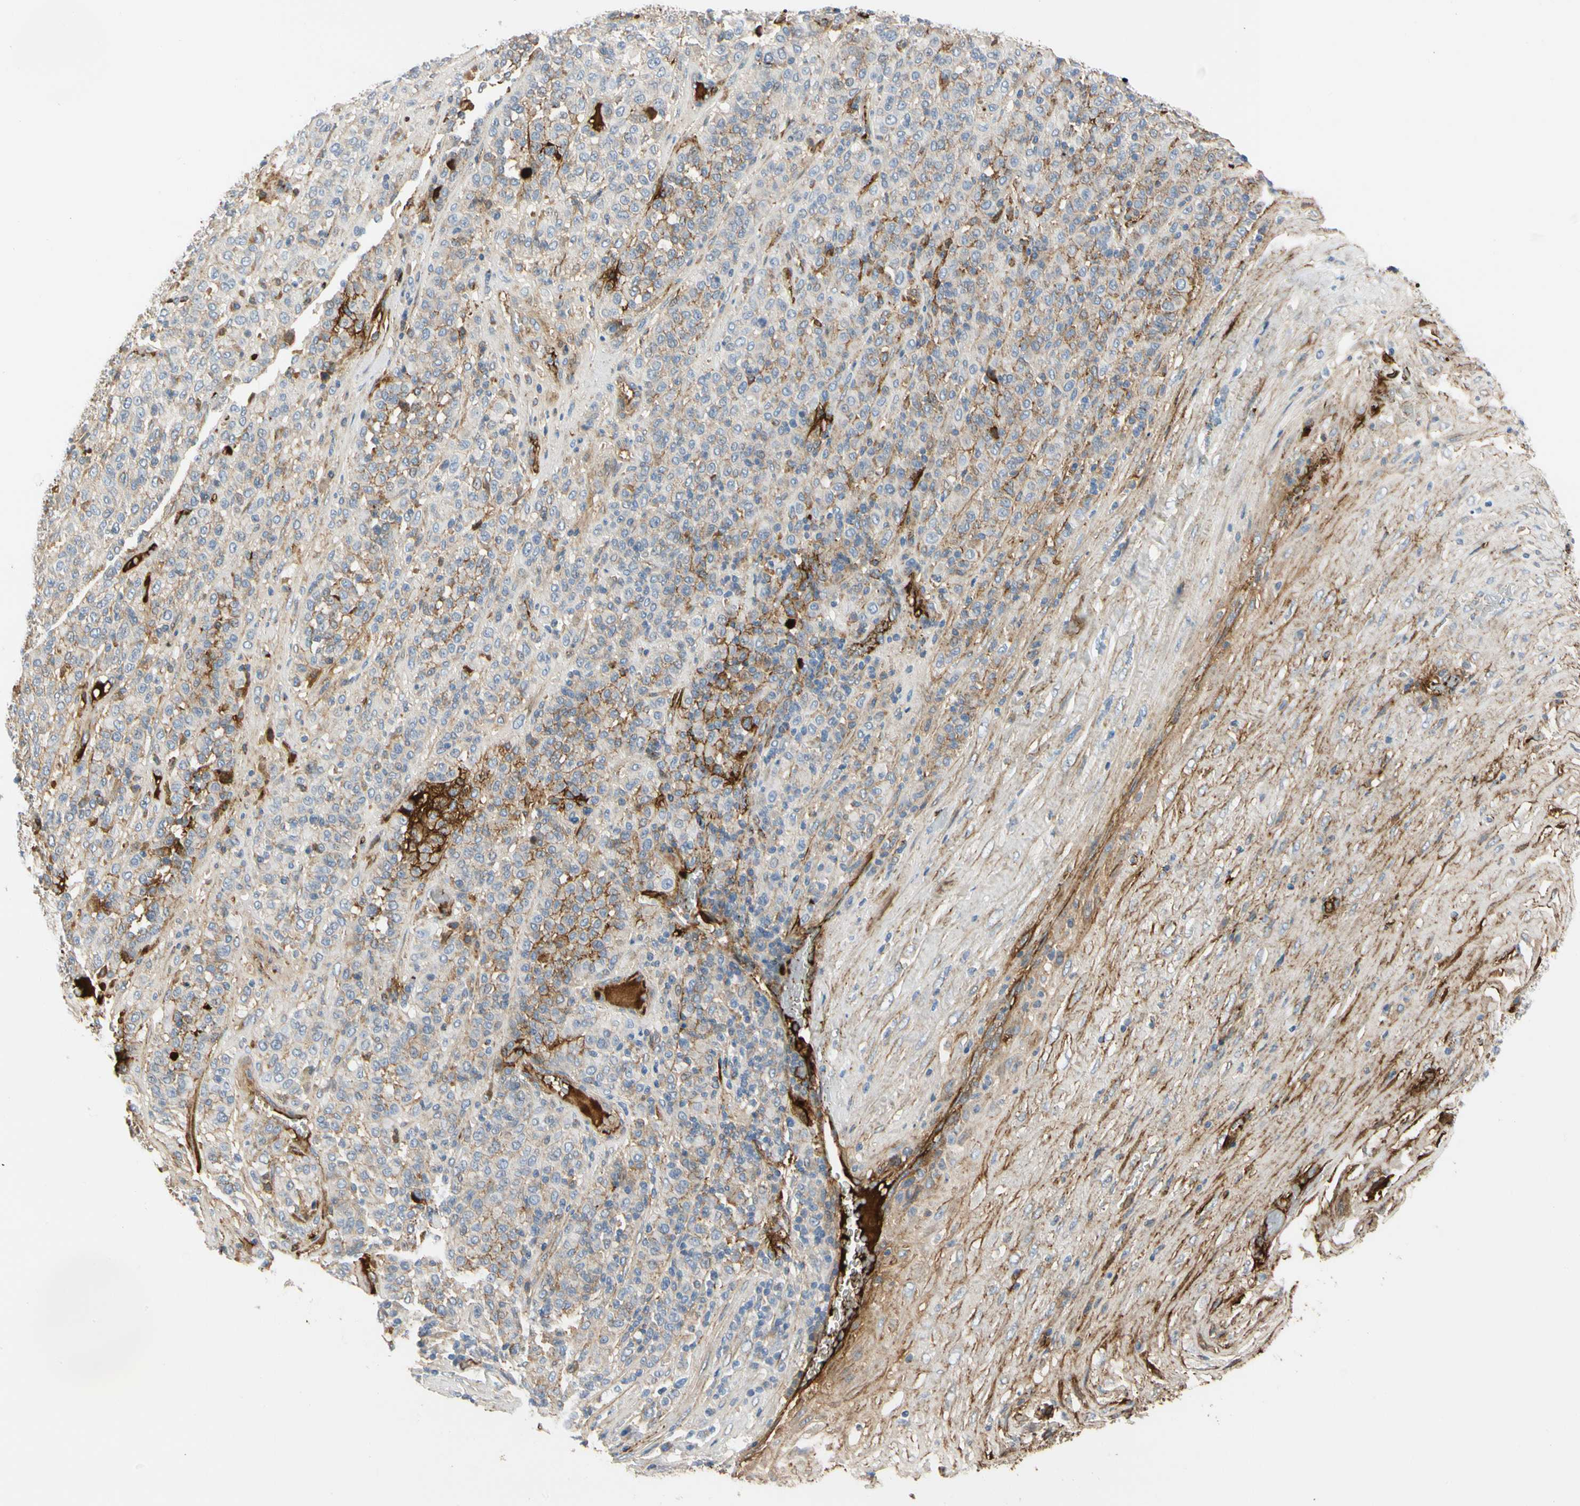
{"staining": {"intensity": "moderate", "quantity": "25%-75%", "location": "cytoplasmic/membranous"}, "tissue": "melanoma", "cell_type": "Tumor cells", "image_type": "cancer", "snomed": [{"axis": "morphology", "description": "Malignant melanoma, Metastatic site"}, {"axis": "topography", "description": "Pancreas"}], "caption": "This is a micrograph of immunohistochemistry (IHC) staining of malignant melanoma (metastatic site), which shows moderate positivity in the cytoplasmic/membranous of tumor cells.", "gene": "FGB", "patient": {"sex": "female", "age": 30}}